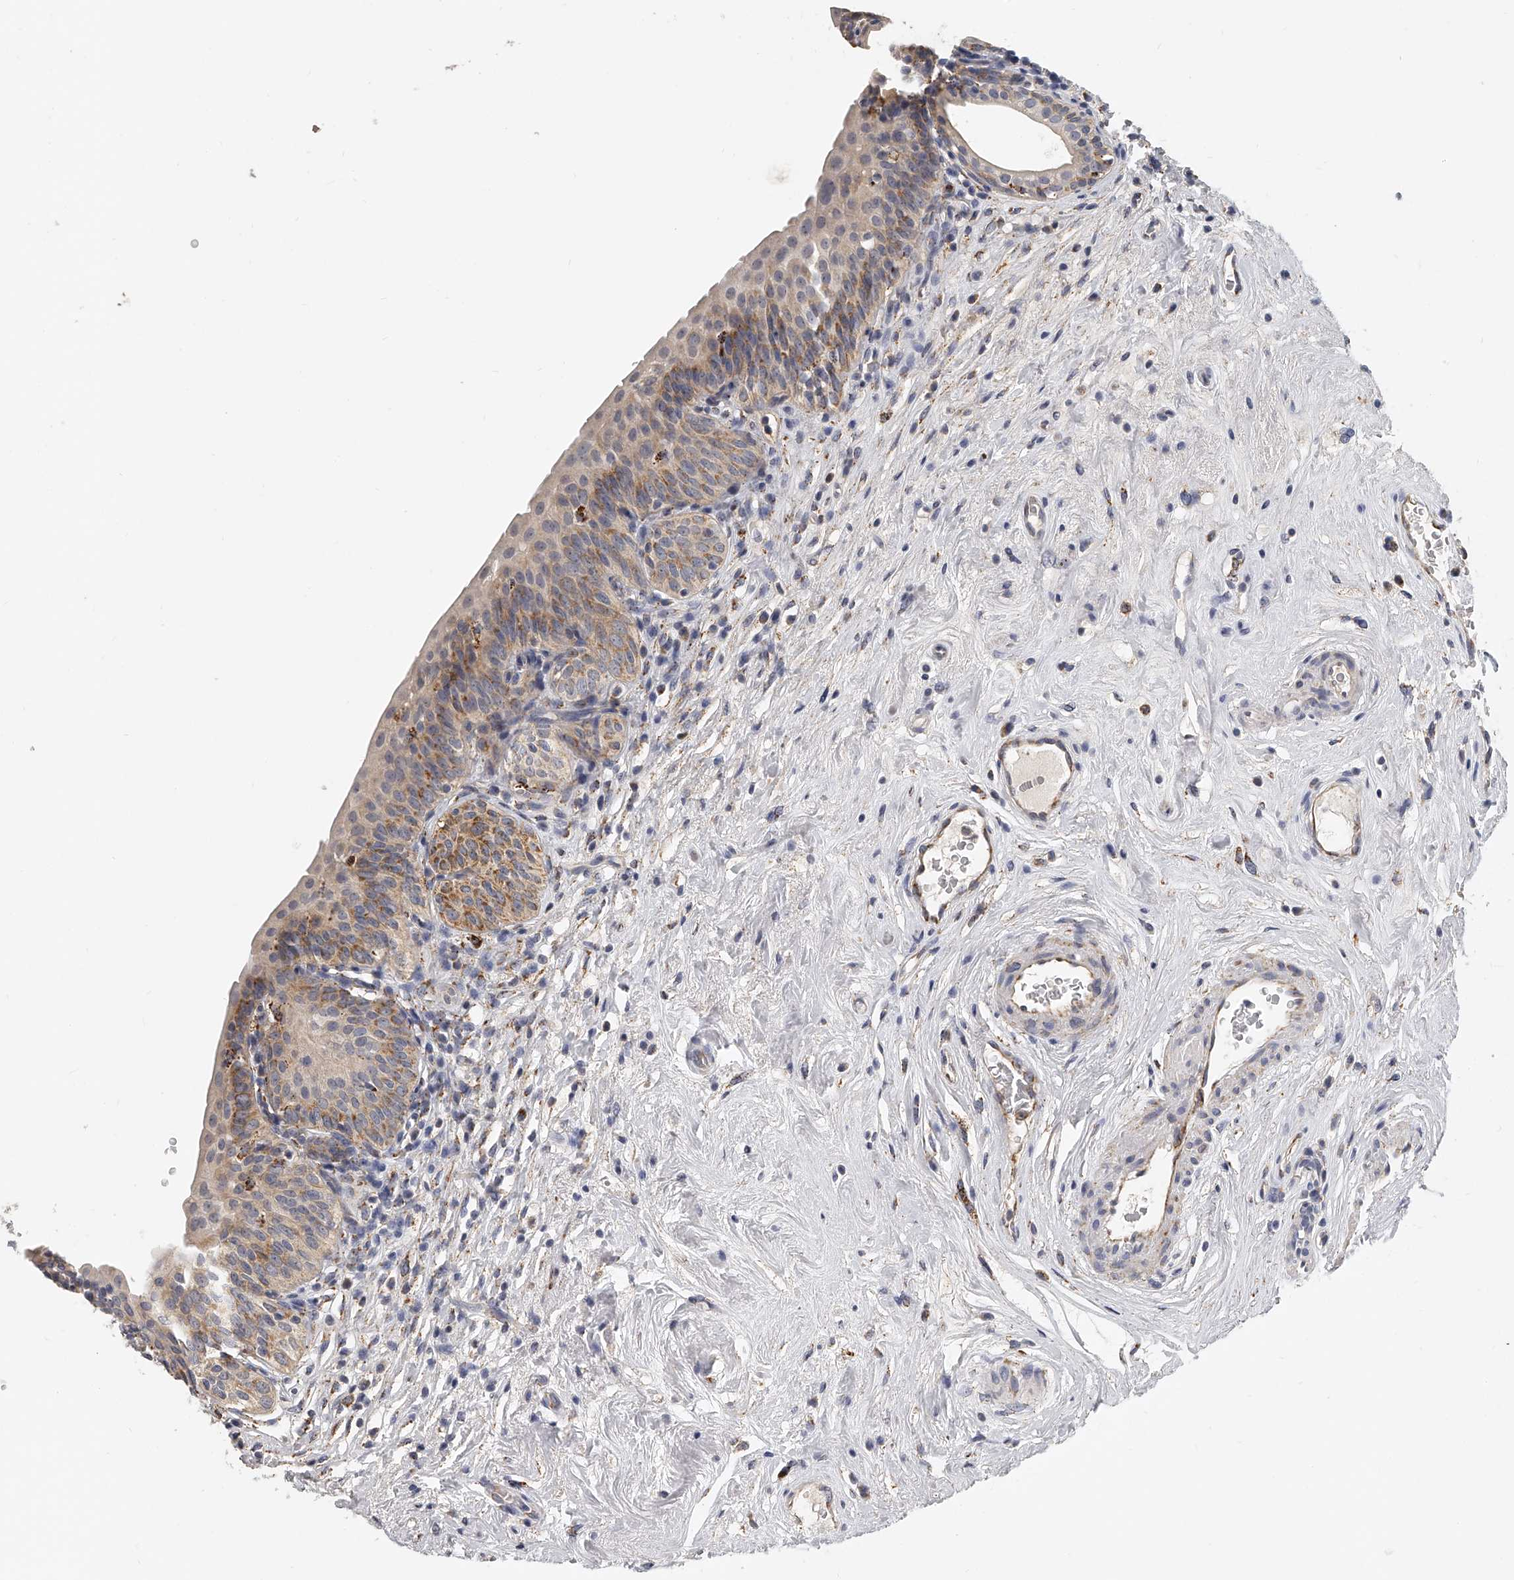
{"staining": {"intensity": "moderate", "quantity": "<25%", "location": "cytoplasmic/membranous"}, "tissue": "urinary bladder", "cell_type": "Urothelial cells", "image_type": "normal", "snomed": [{"axis": "morphology", "description": "Normal tissue, NOS"}, {"axis": "topography", "description": "Urinary bladder"}], "caption": "Protein expression by immunohistochemistry displays moderate cytoplasmic/membranous positivity in about <25% of urothelial cells in unremarkable urinary bladder. Immunohistochemistry (ihc) stains the protein in brown and the nuclei are stained blue.", "gene": "KLHL7", "patient": {"sex": "male", "age": 83}}